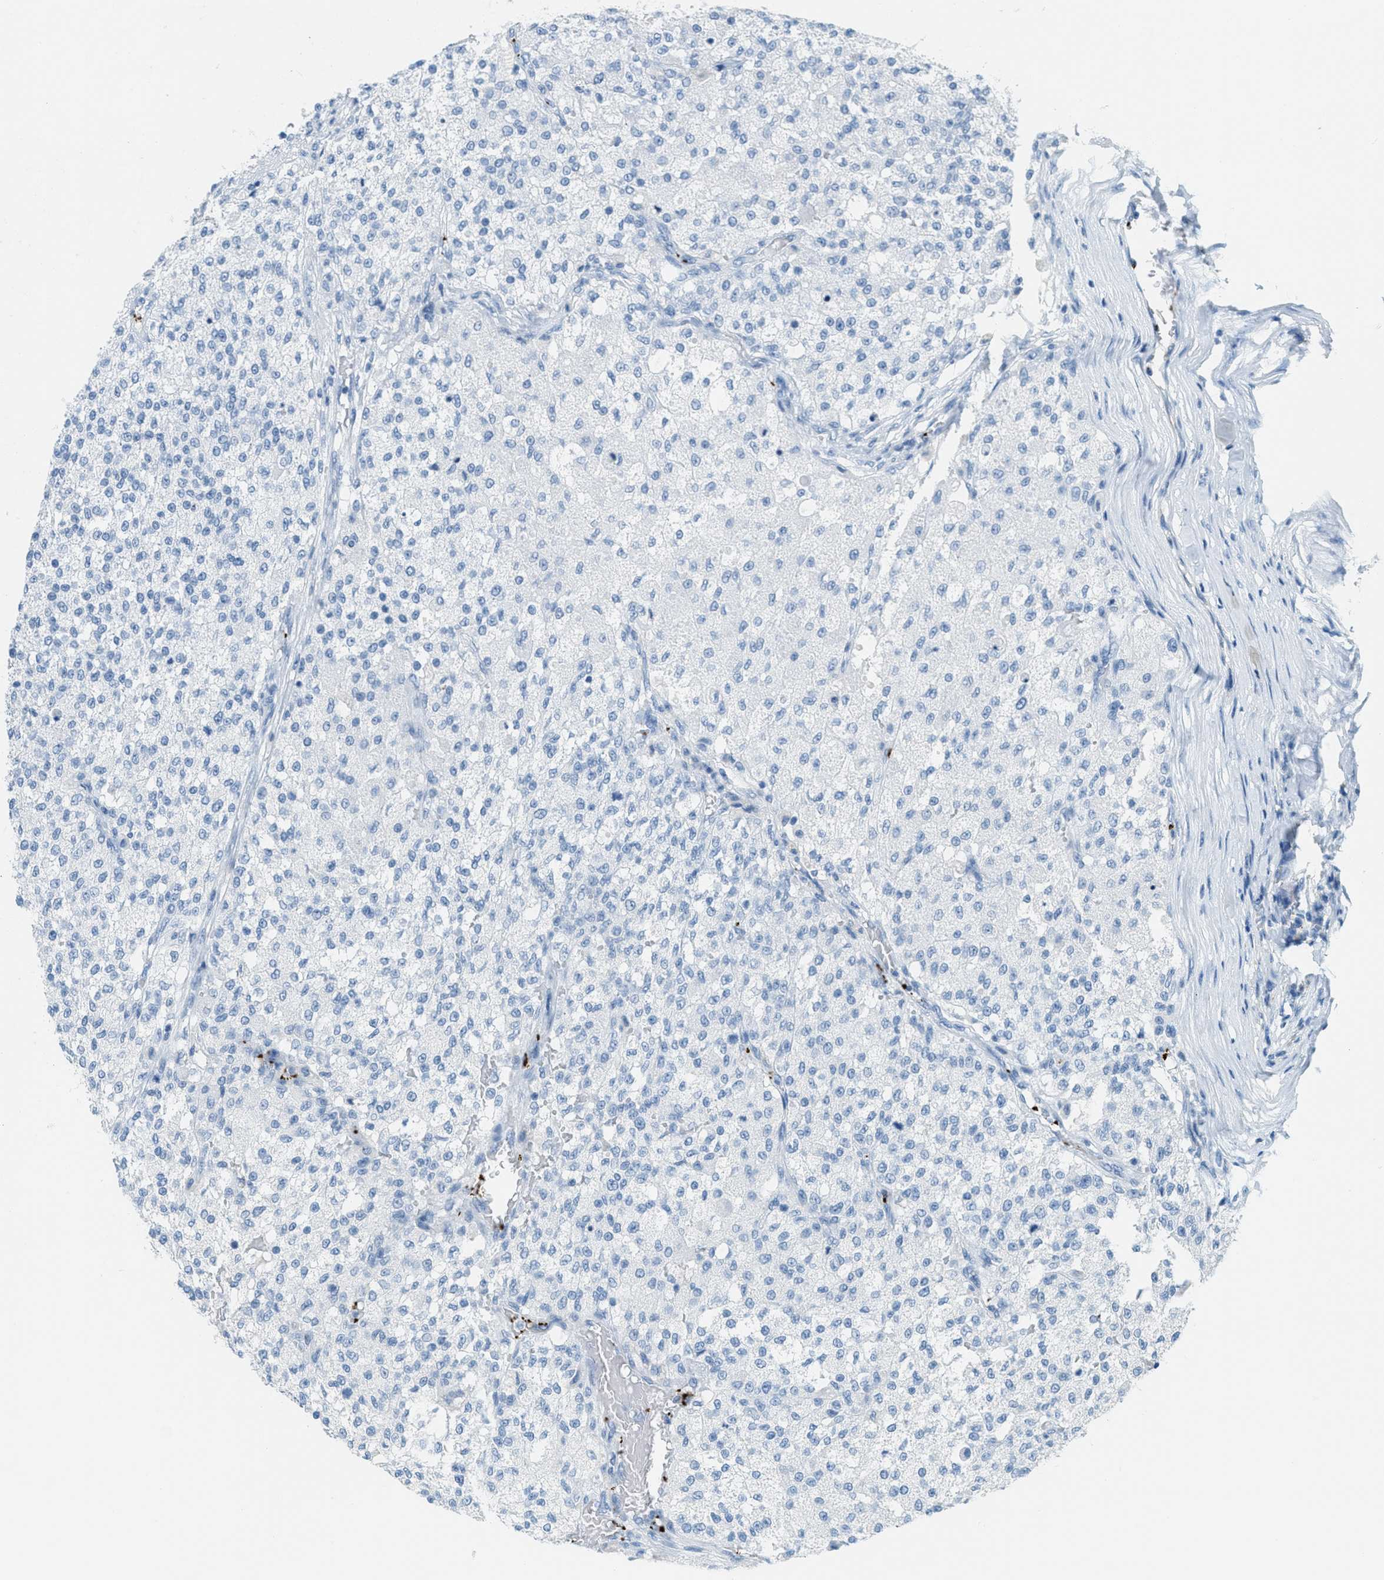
{"staining": {"intensity": "negative", "quantity": "none", "location": "none"}, "tissue": "testis cancer", "cell_type": "Tumor cells", "image_type": "cancer", "snomed": [{"axis": "morphology", "description": "Seminoma, NOS"}, {"axis": "topography", "description": "Testis"}], "caption": "Immunohistochemistry (IHC) image of seminoma (testis) stained for a protein (brown), which displays no expression in tumor cells.", "gene": "PPBP", "patient": {"sex": "male", "age": 59}}